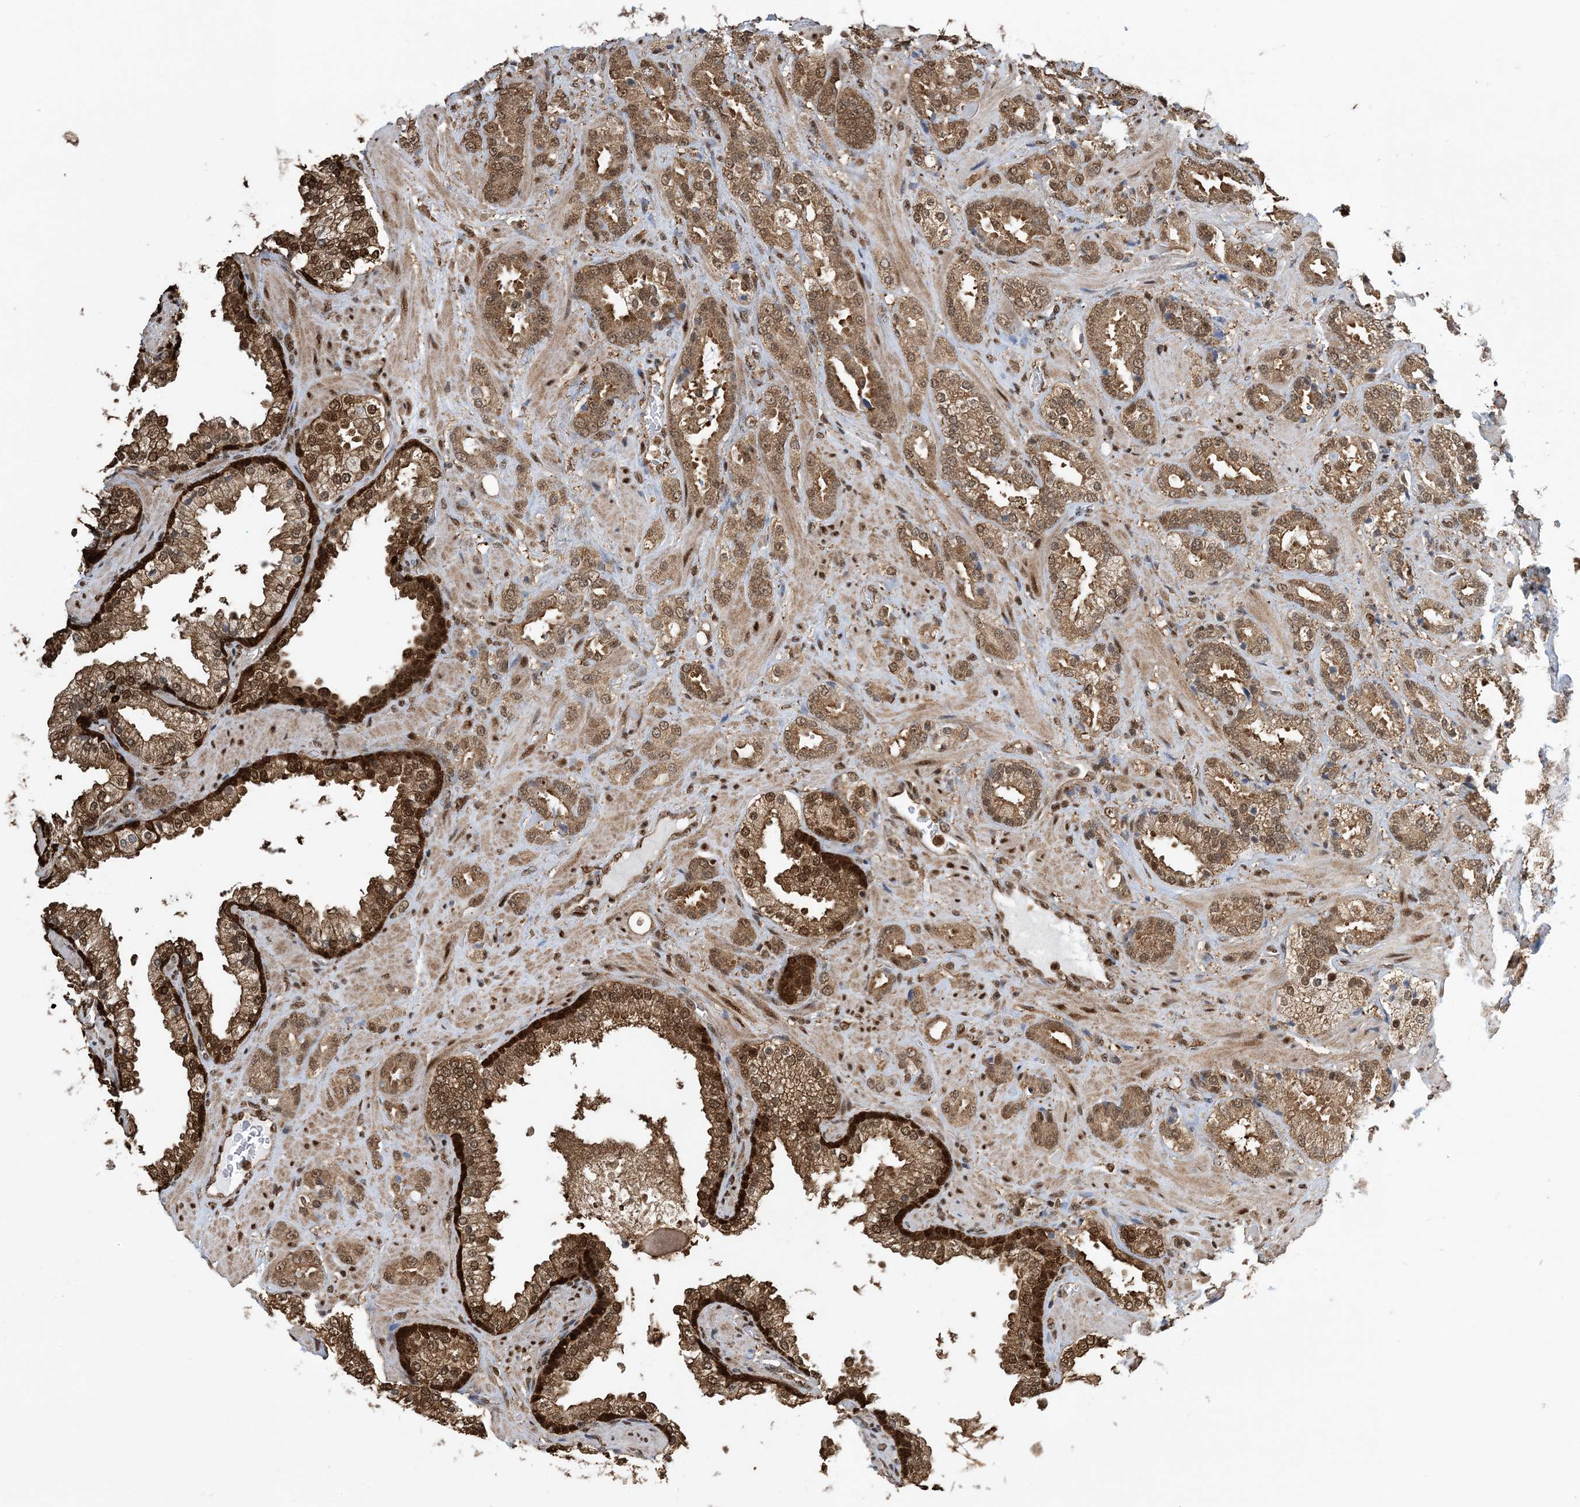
{"staining": {"intensity": "moderate", "quantity": ">75%", "location": "cytoplasmic/membranous,nuclear"}, "tissue": "prostate cancer", "cell_type": "Tumor cells", "image_type": "cancer", "snomed": [{"axis": "morphology", "description": "Adenocarcinoma, High grade"}, {"axis": "topography", "description": "Prostate"}], "caption": "This is a photomicrograph of immunohistochemistry staining of prostate cancer (adenocarcinoma (high-grade)), which shows moderate expression in the cytoplasmic/membranous and nuclear of tumor cells.", "gene": "HSPA1A", "patient": {"sex": "male", "age": 64}}